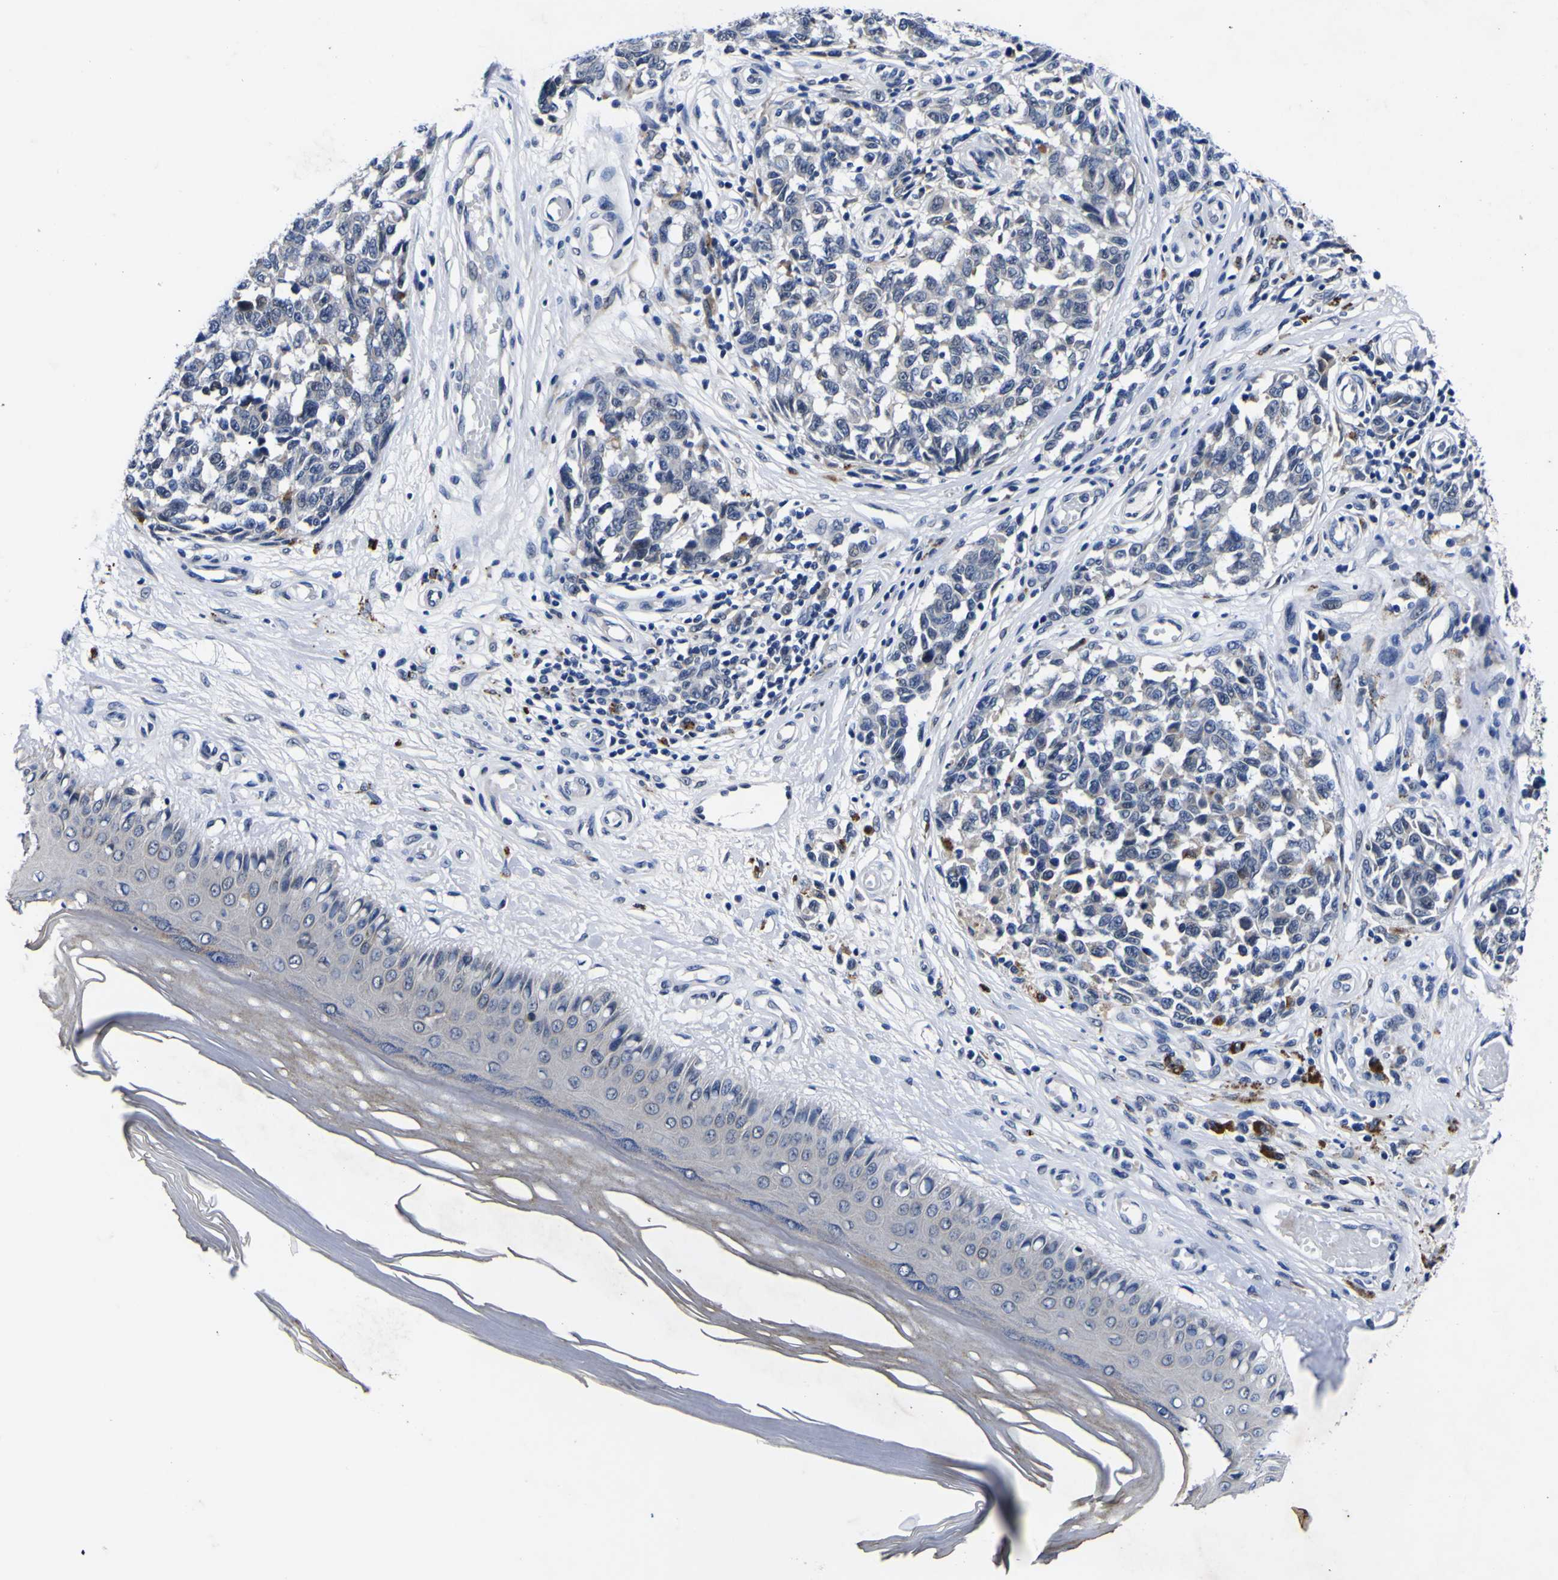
{"staining": {"intensity": "negative", "quantity": "none", "location": "none"}, "tissue": "melanoma", "cell_type": "Tumor cells", "image_type": "cancer", "snomed": [{"axis": "morphology", "description": "Malignant melanoma, NOS"}, {"axis": "topography", "description": "Skin"}], "caption": "Protein analysis of melanoma demonstrates no significant staining in tumor cells.", "gene": "IGFLR1", "patient": {"sex": "female", "age": 64}}